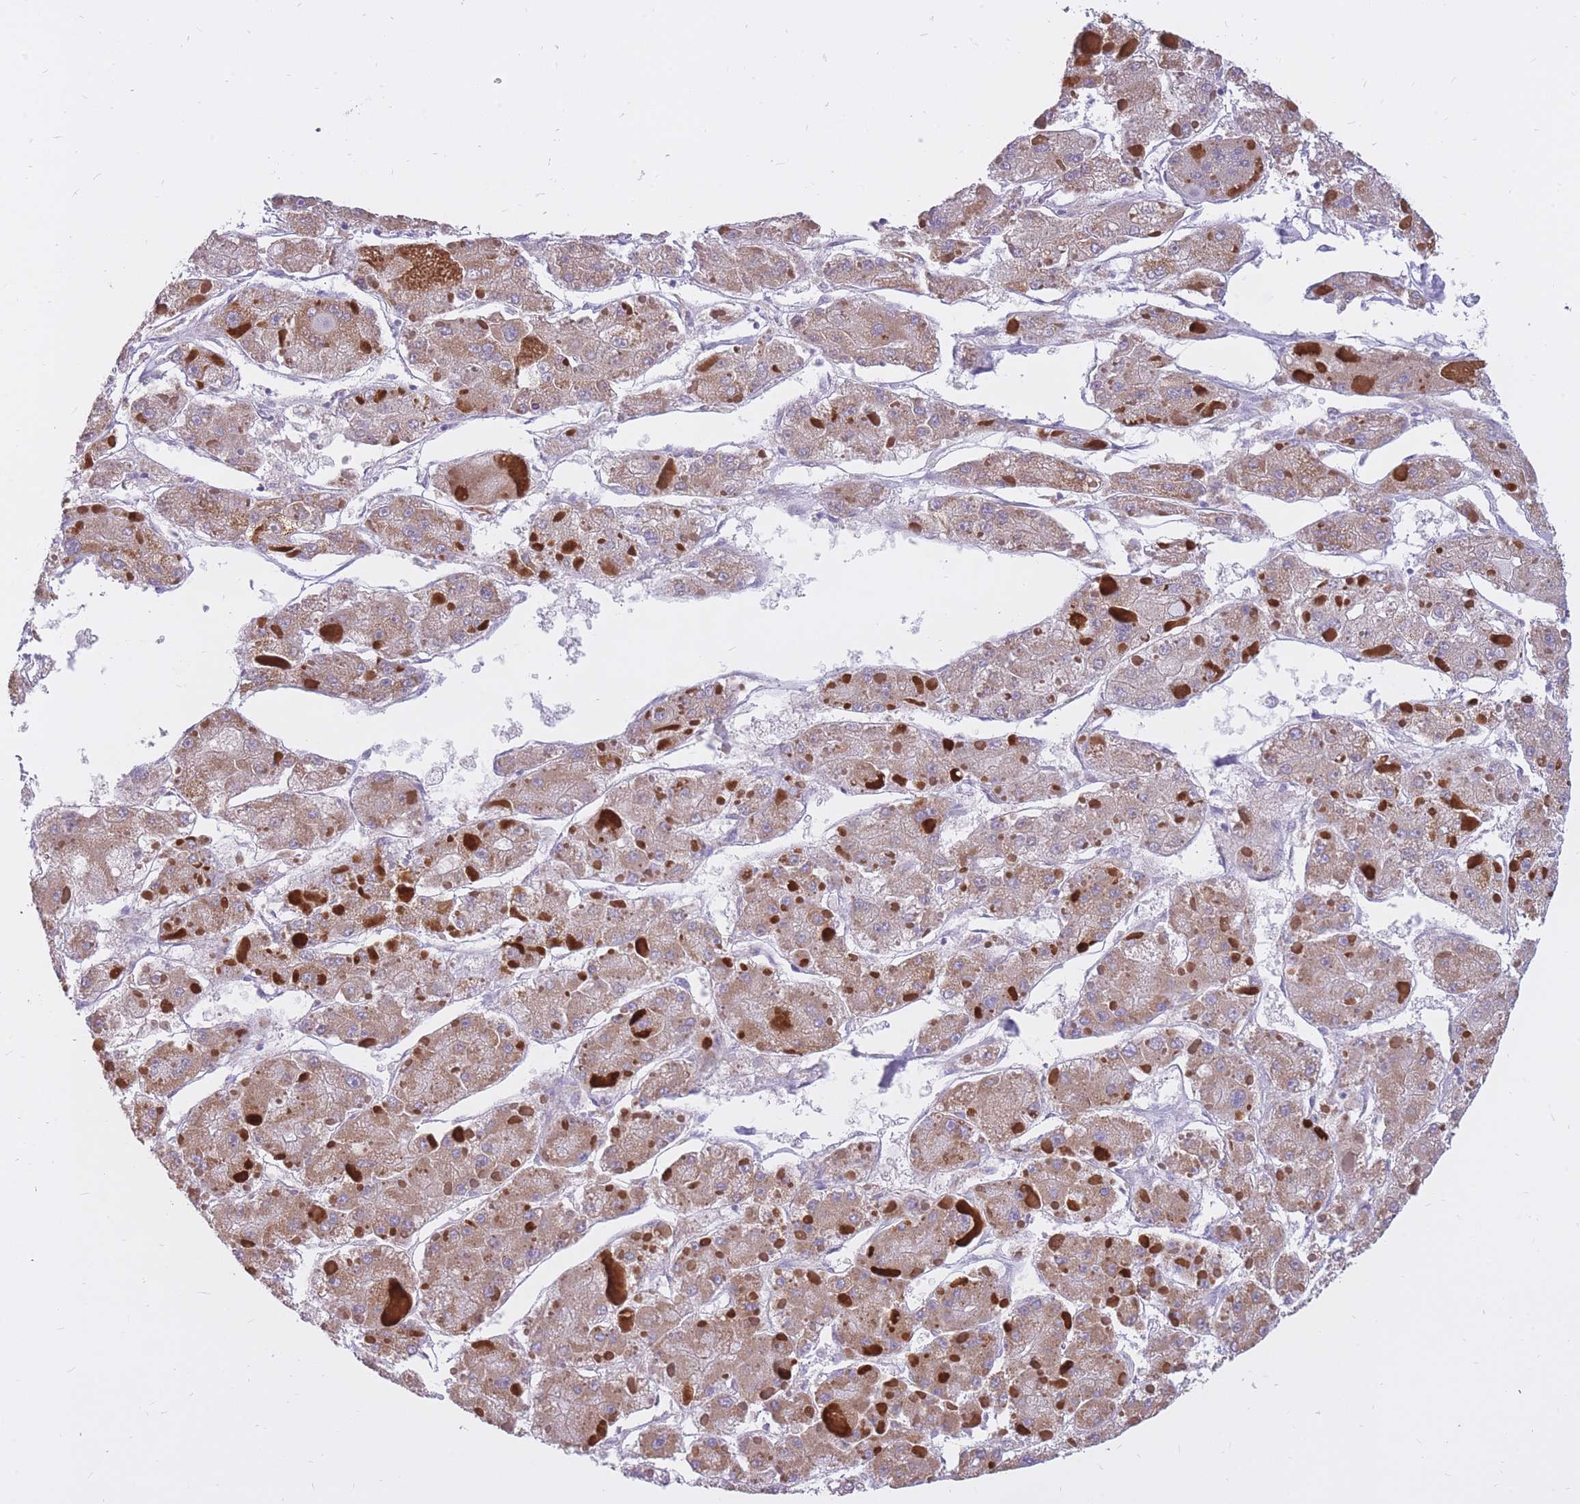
{"staining": {"intensity": "moderate", "quantity": ">75%", "location": "cytoplasmic/membranous"}, "tissue": "liver cancer", "cell_type": "Tumor cells", "image_type": "cancer", "snomed": [{"axis": "morphology", "description": "Carcinoma, Hepatocellular, NOS"}, {"axis": "topography", "description": "Liver"}], "caption": "Moderate cytoplasmic/membranous protein positivity is identified in about >75% of tumor cells in liver cancer. The staining is performed using DAB (3,3'-diaminobenzidine) brown chromogen to label protein expression. The nuclei are counter-stained blue using hematoxylin.", "gene": "RNF170", "patient": {"sex": "female", "age": 73}}